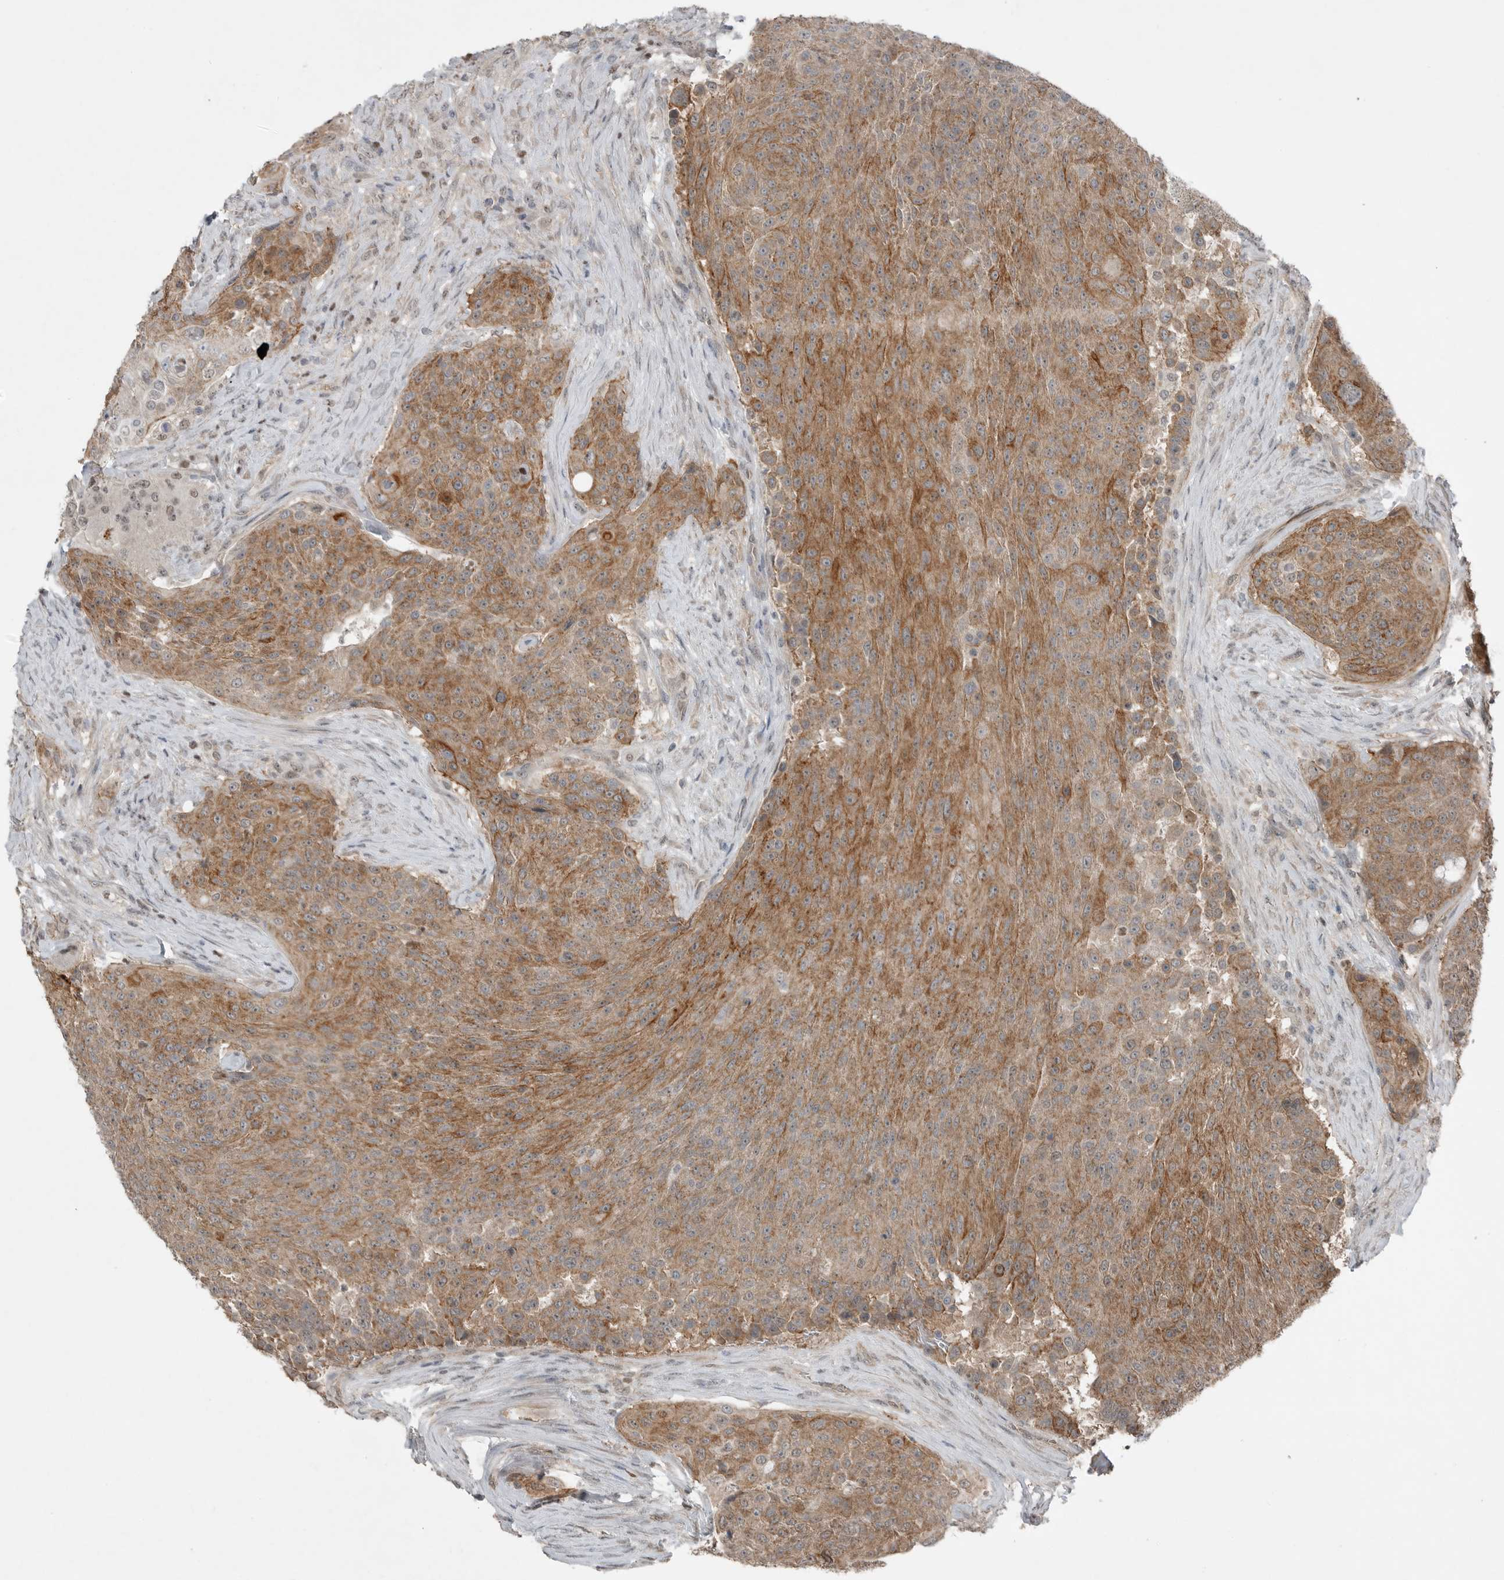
{"staining": {"intensity": "moderate", "quantity": ">75%", "location": "cytoplasmic/membranous"}, "tissue": "urothelial cancer", "cell_type": "Tumor cells", "image_type": "cancer", "snomed": [{"axis": "morphology", "description": "Urothelial carcinoma, High grade"}, {"axis": "topography", "description": "Urinary bladder"}], "caption": "Human urothelial carcinoma (high-grade) stained with a protein marker shows moderate staining in tumor cells.", "gene": "MFAP3L", "patient": {"sex": "female", "age": 63}}